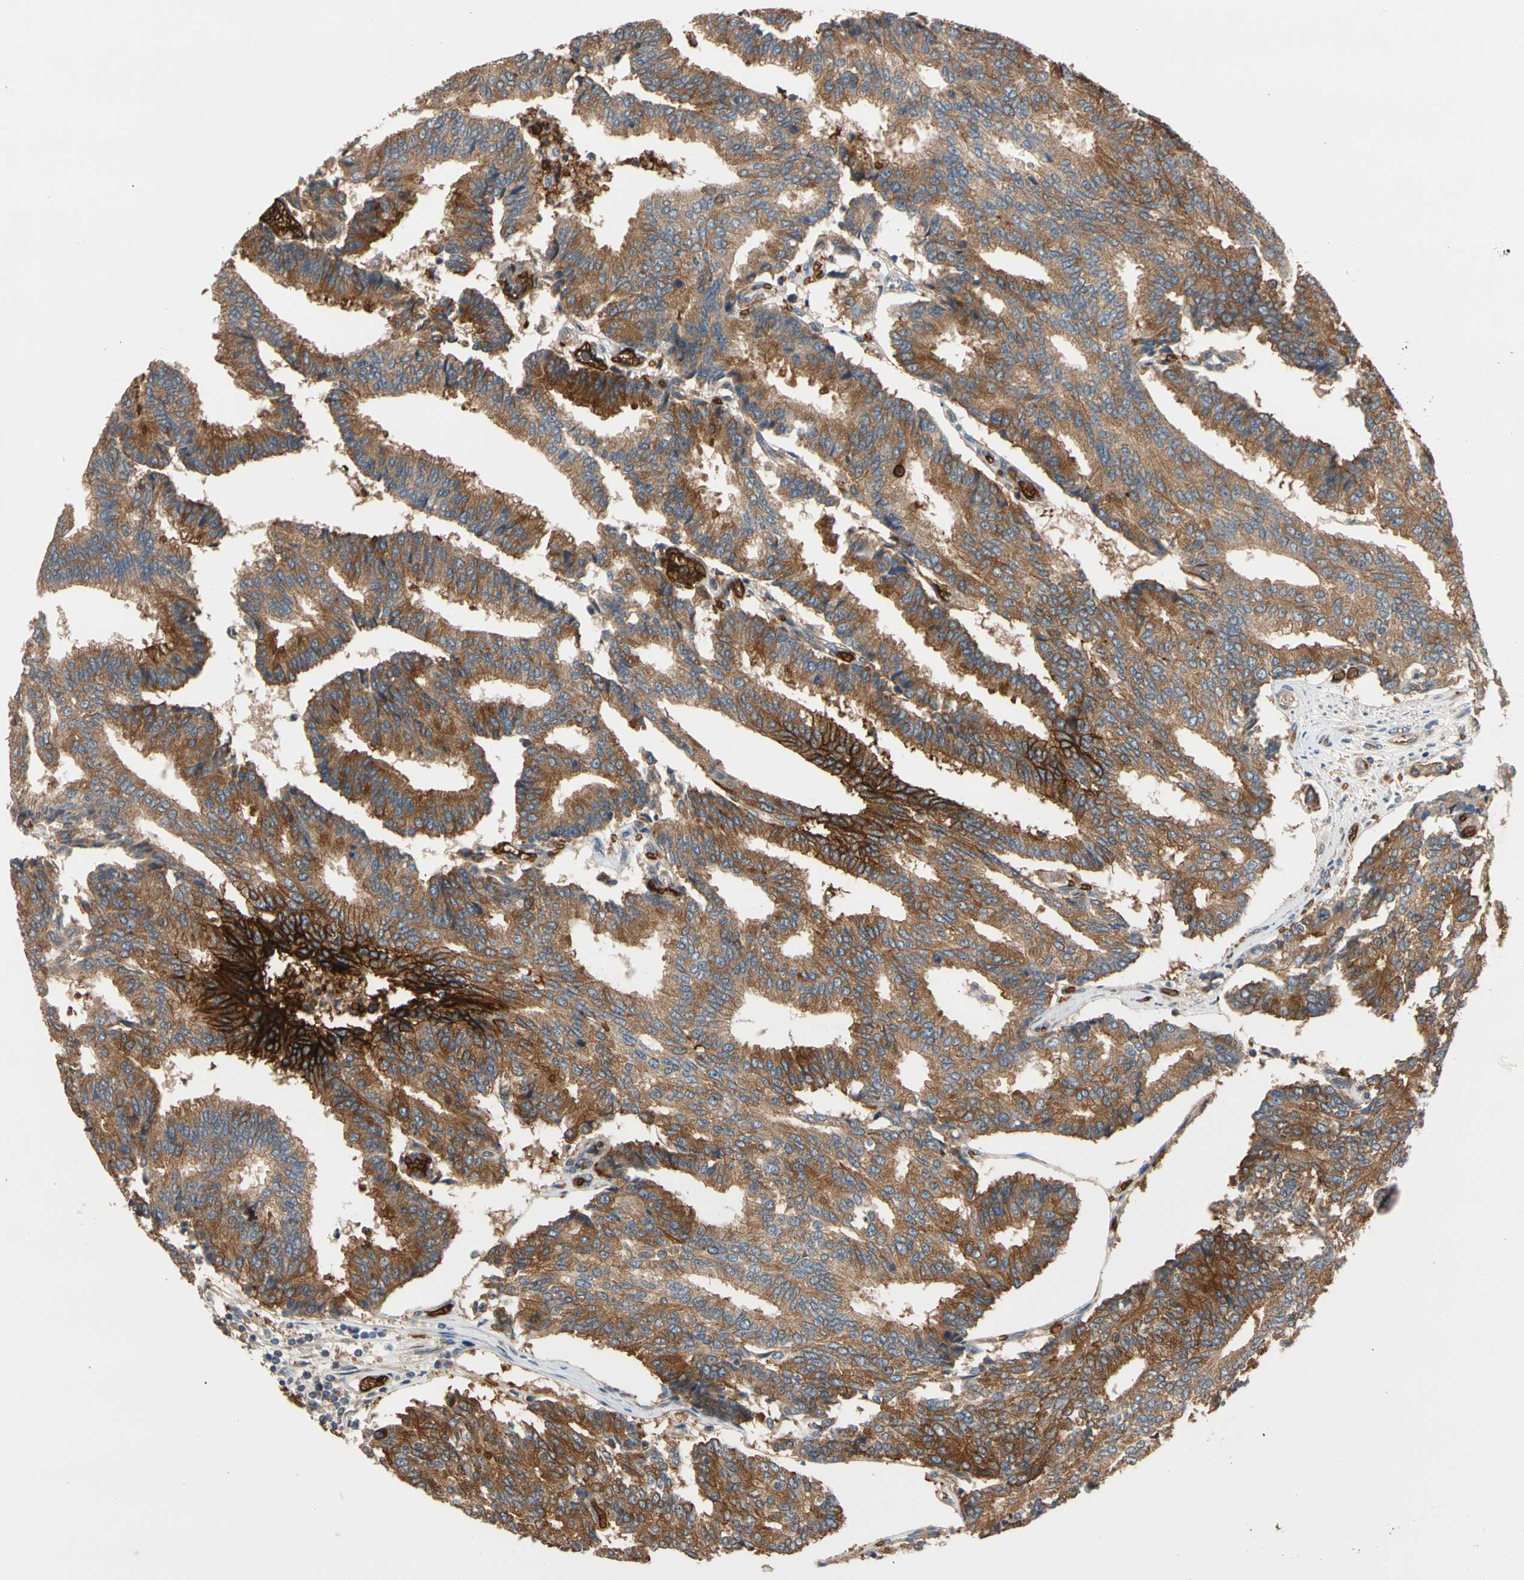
{"staining": {"intensity": "strong", "quantity": ">75%", "location": "cytoplasmic/membranous"}, "tissue": "prostate cancer", "cell_type": "Tumor cells", "image_type": "cancer", "snomed": [{"axis": "morphology", "description": "Adenocarcinoma, High grade"}, {"axis": "topography", "description": "Prostate"}], "caption": "Adenocarcinoma (high-grade) (prostate) stained with immunohistochemistry shows strong cytoplasmic/membranous staining in about >75% of tumor cells.", "gene": "RIOK2", "patient": {"sex": "male", "age": 55}}